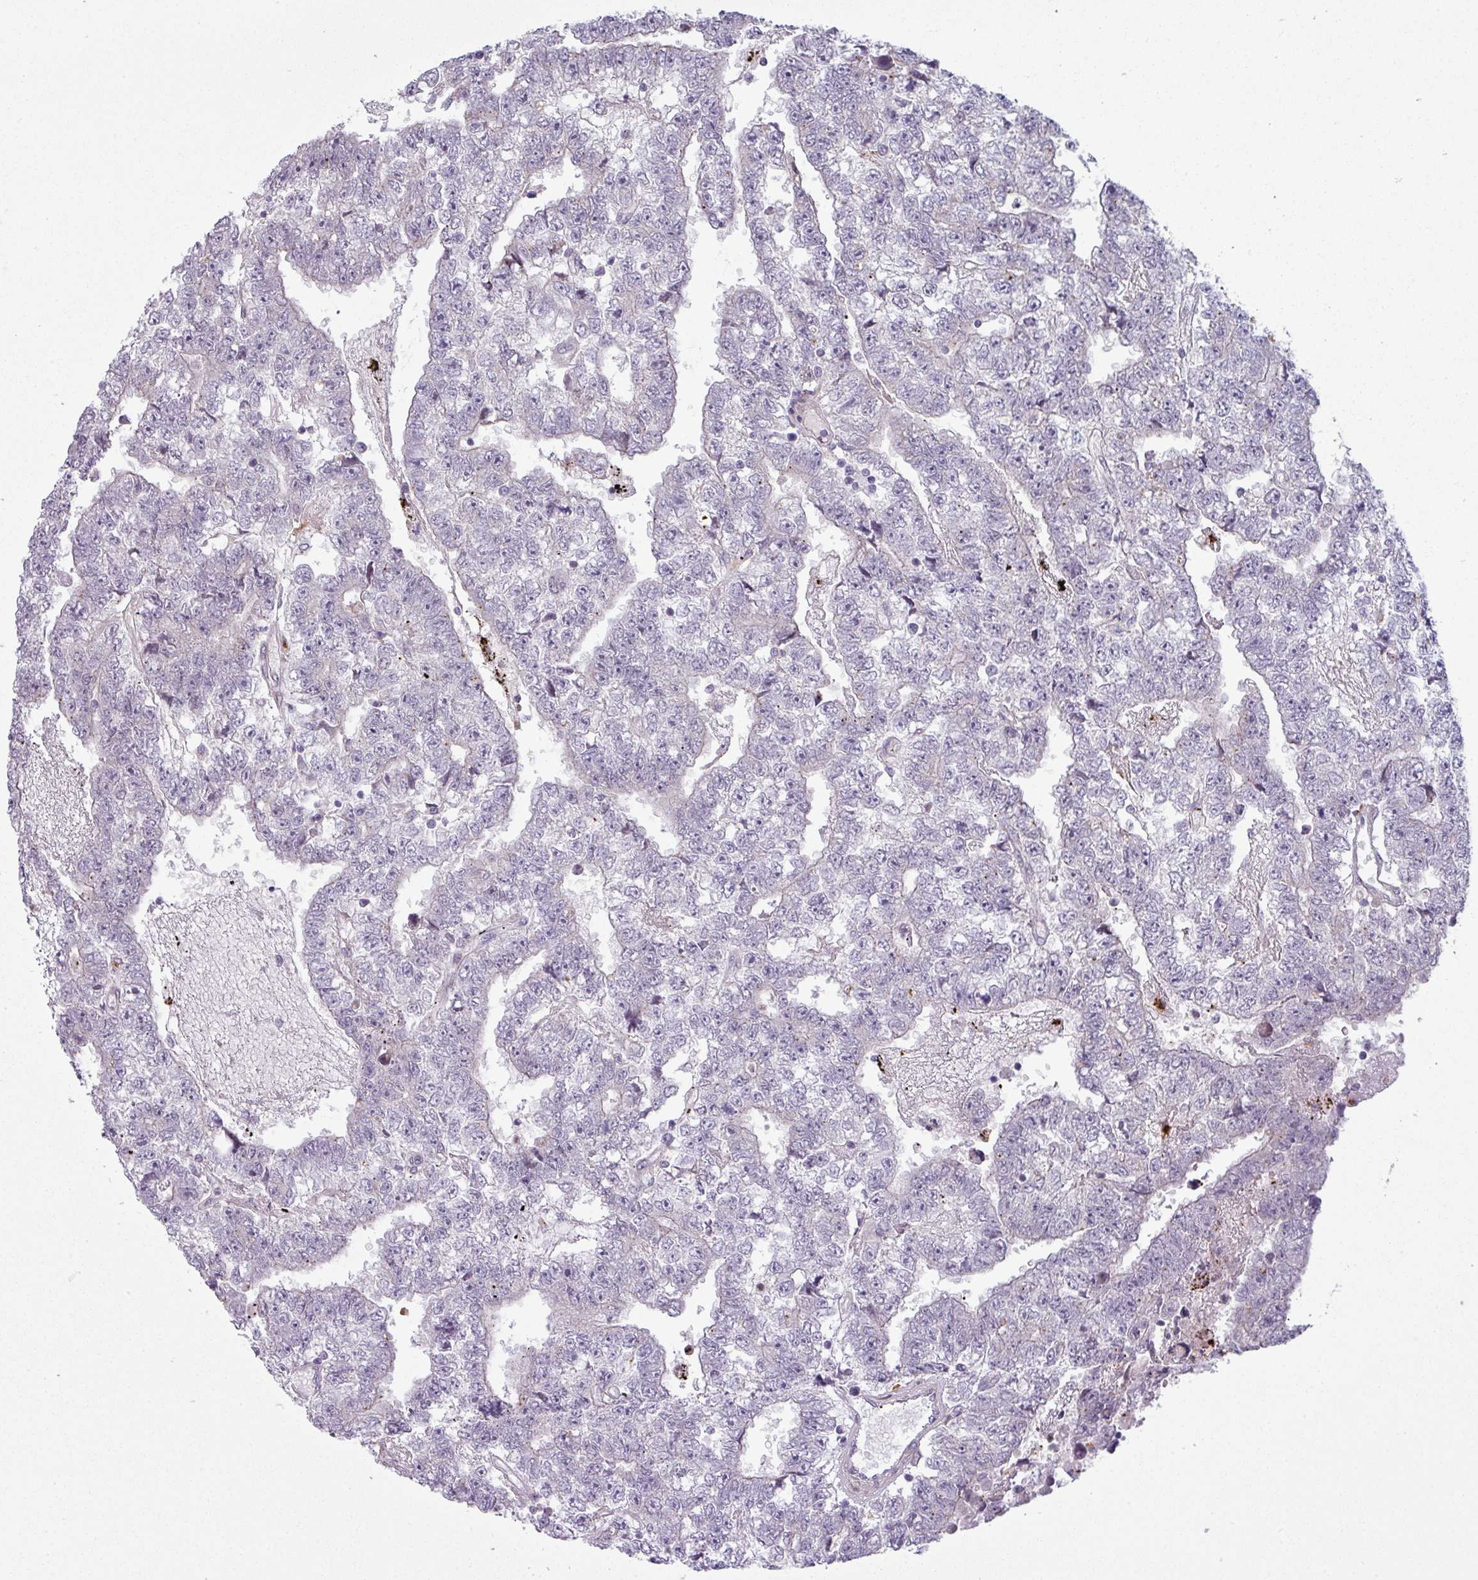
{"staining": {"intensity": "negative", "quantity": "none", "location": "none"}, "tissue": "testis cancer", "cell_type": "Tumor cells", "image_type": "cancer", "snomed": [{"axis": "morphology", "description": "Carcinoma, Embryonal, NOS"}, {"axis": "topography", "description": "Testis"}], "caption": "Tumor cells are negative for brown protein staining in testis cancer.", "gene": "MAP7D2", "patient": {"sex": "male", "age": 25}}